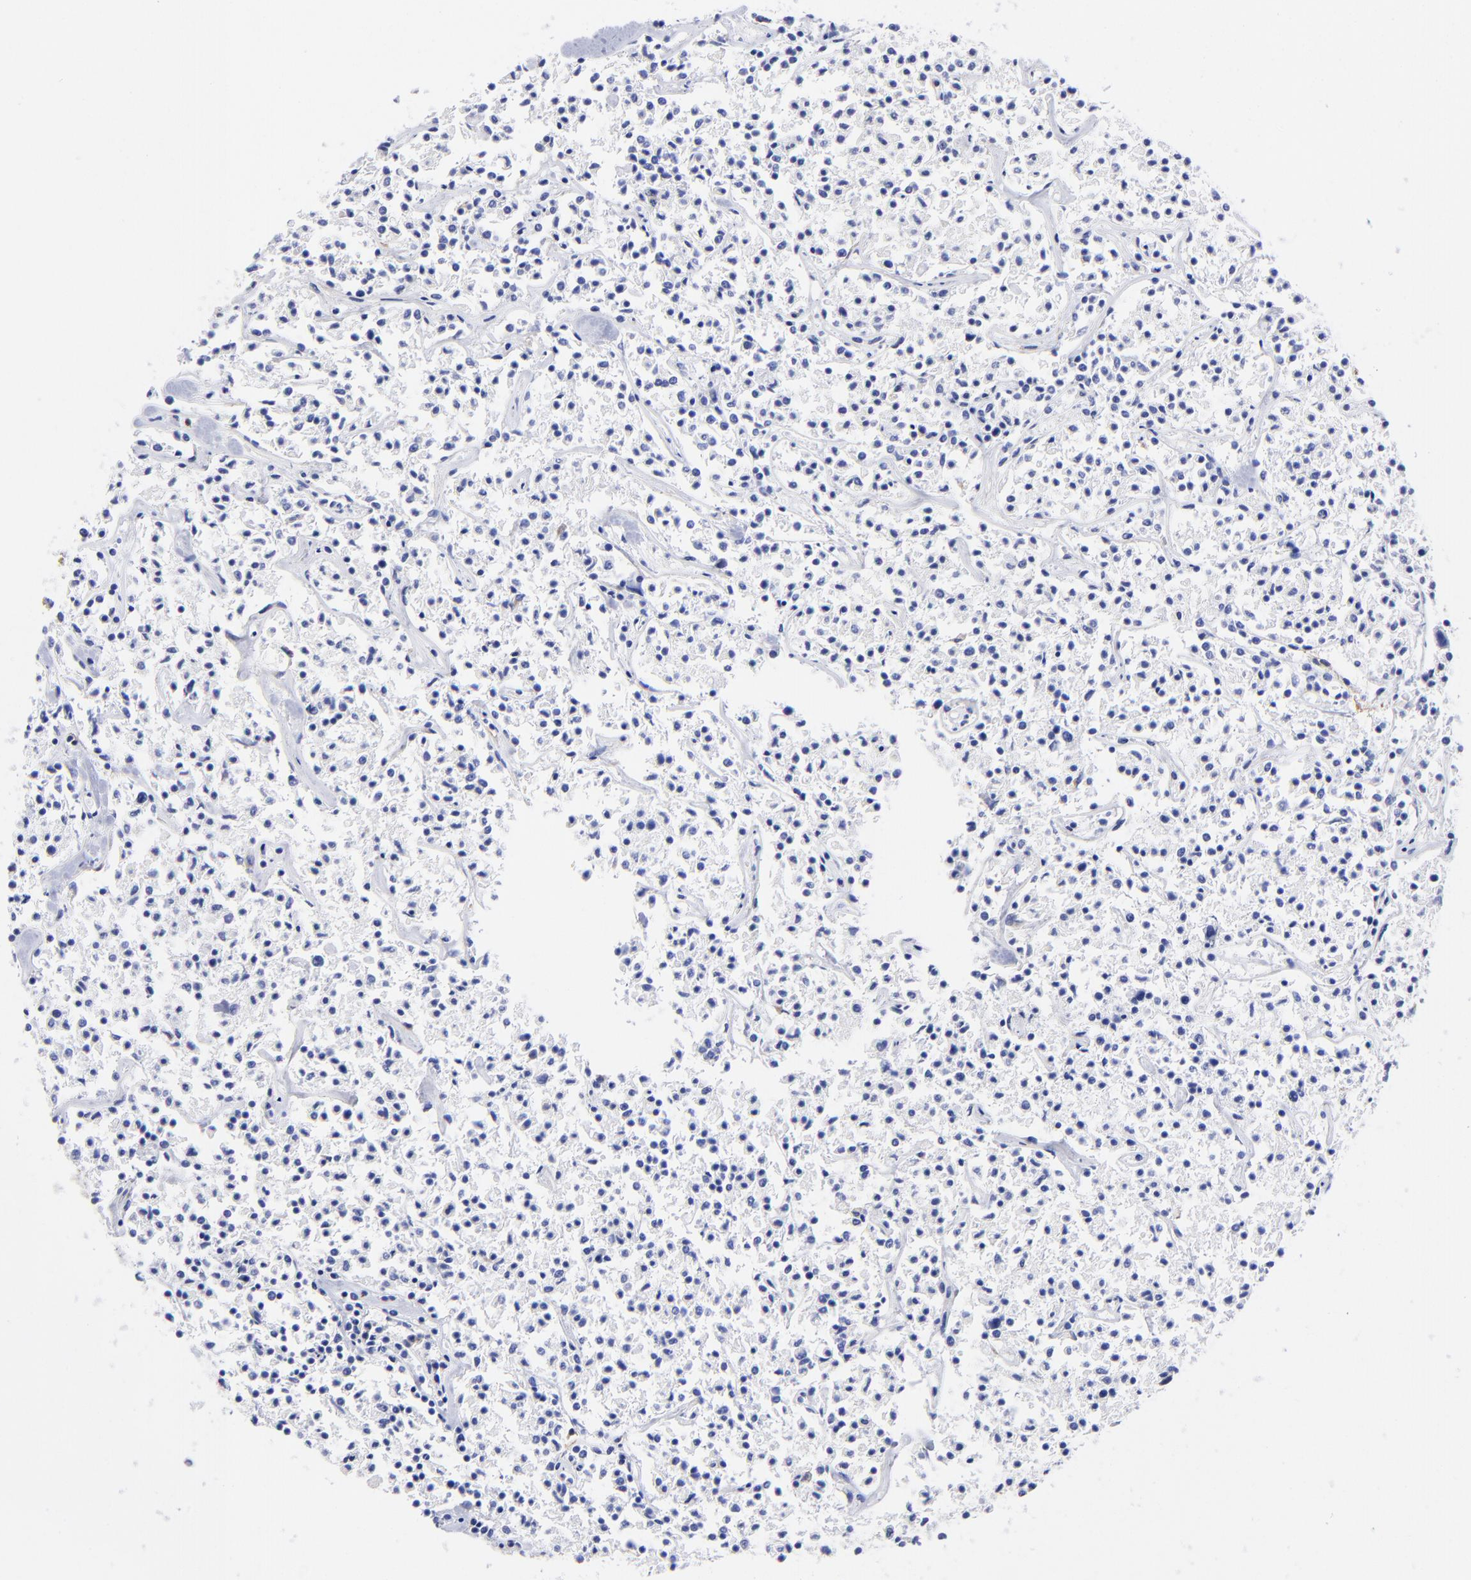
{"staining": {"intensity": "negative", "quantity": "none", "location": "none"}, "tissue": "lymphoma", "cell_type": "Tumor cells", "image_type": "cancer", "snomed": [{"axis": "morphology", "description": "Malignant lymphoma, non-Hodgkin's type, Low grade"}, {"axis": "topography", "description": "Small intestine"}], "caption": "Low-grade malignant lymphoma, non-Hodgkin's type was stained to show a protein in brown. There is no significant staining in tumor cells.", "gene": "PPFIBP1", "patient": {"sex": "female", "age": 59}}